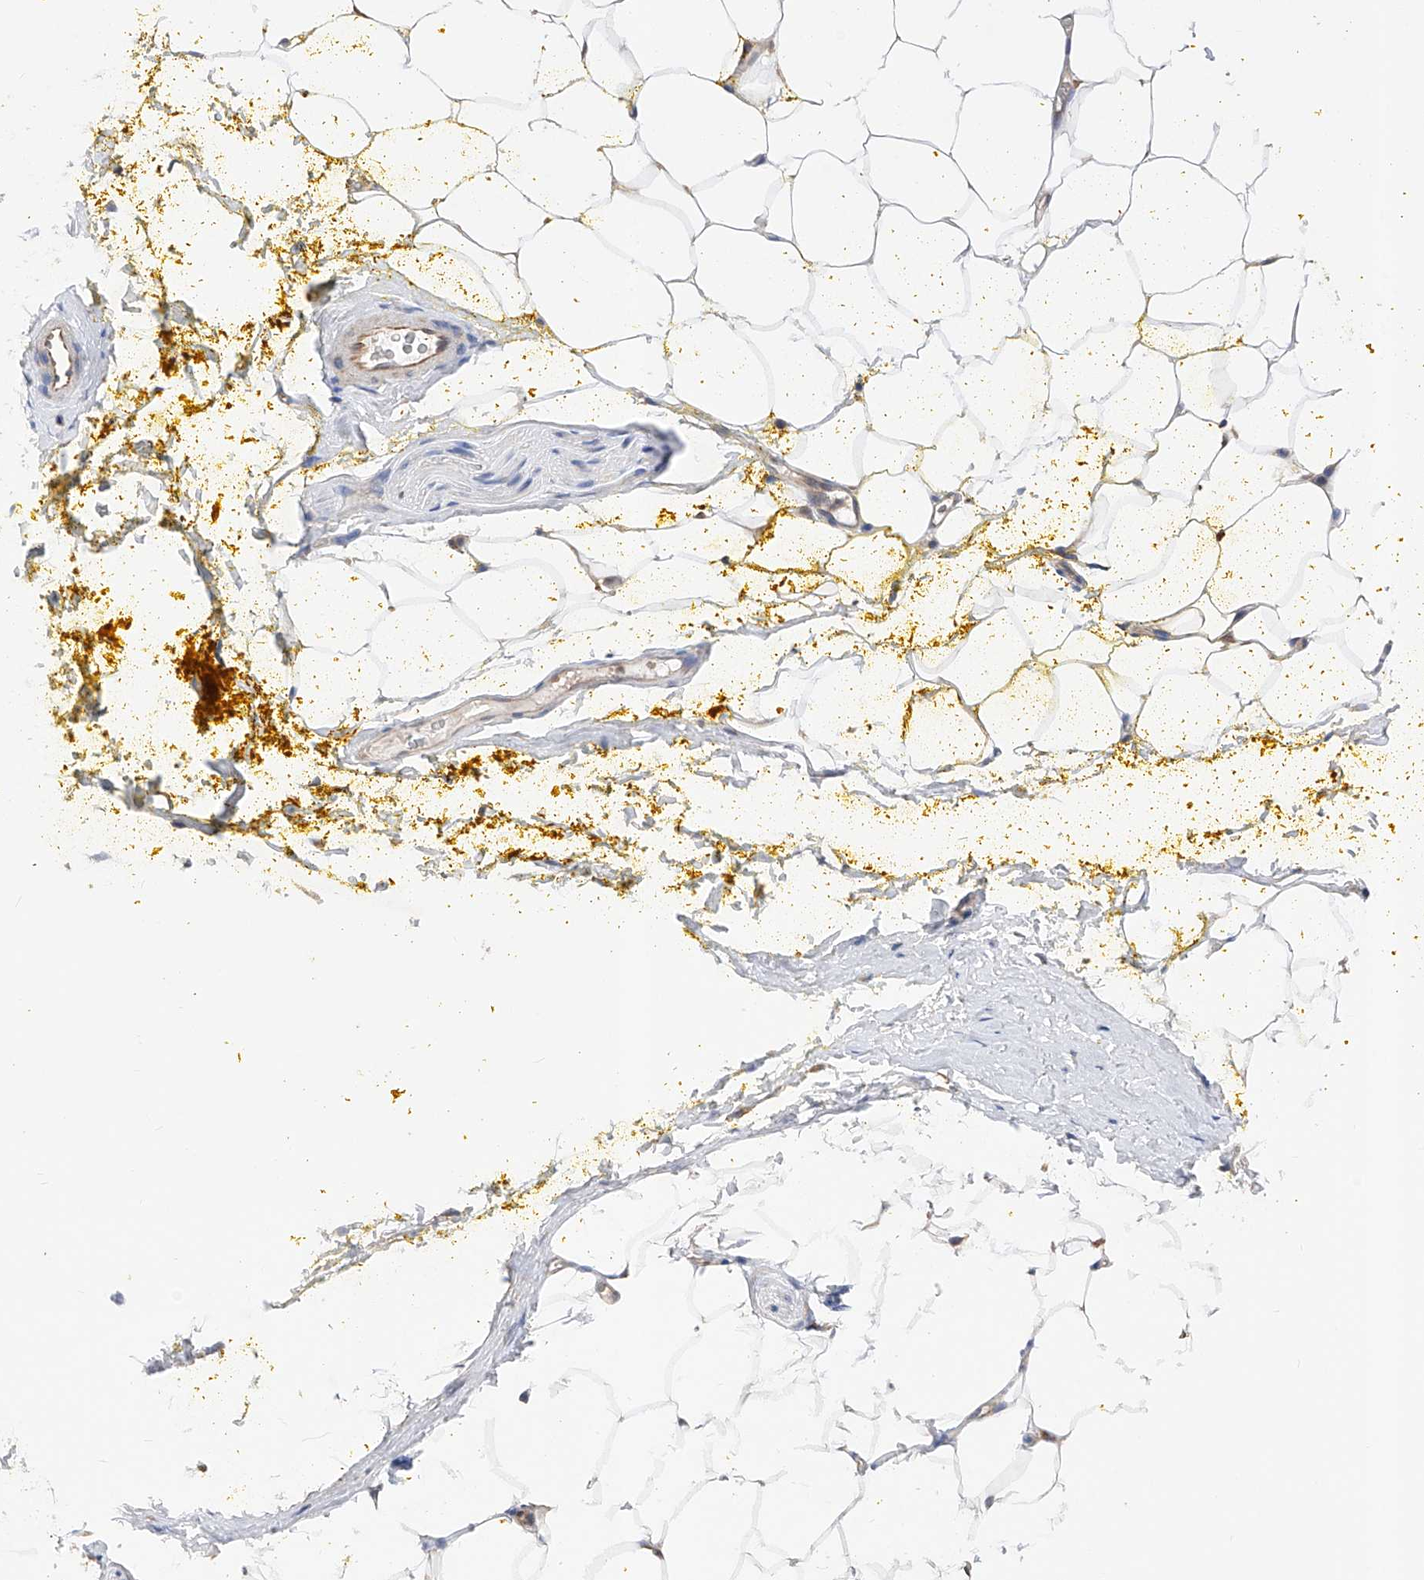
{"staining": {"intensity": "weak", "quantity": "25%-75%", "location": "cytoplasmic/membranous"}, "tissue": "adipose tissue", "cell_type": "Adipocytes", "image_type": "normal", "snomed": [{"axis": "morphology", "description": "Normal tissue, NOS"}, {"axis": "morphology", "description": "Adenocarcinoma, Low grade"}, {"axis": "topography", "description": "Prostate"}, {"axis": "topography", "description": "Peripheral nerve tissue"}], "caption": "Adipose tissue stained with DAB immunohistochemistry reveals low levels of weak cytoplasmic/membranous positivity in about 25%-75% of adipocytes. Using DAB (brown) and hematoxylin (blue) stains, captured at high magnification using brightfield microscopy.", "gene": "SPATA20", "patient": {"sex": "male", "age": 63}}